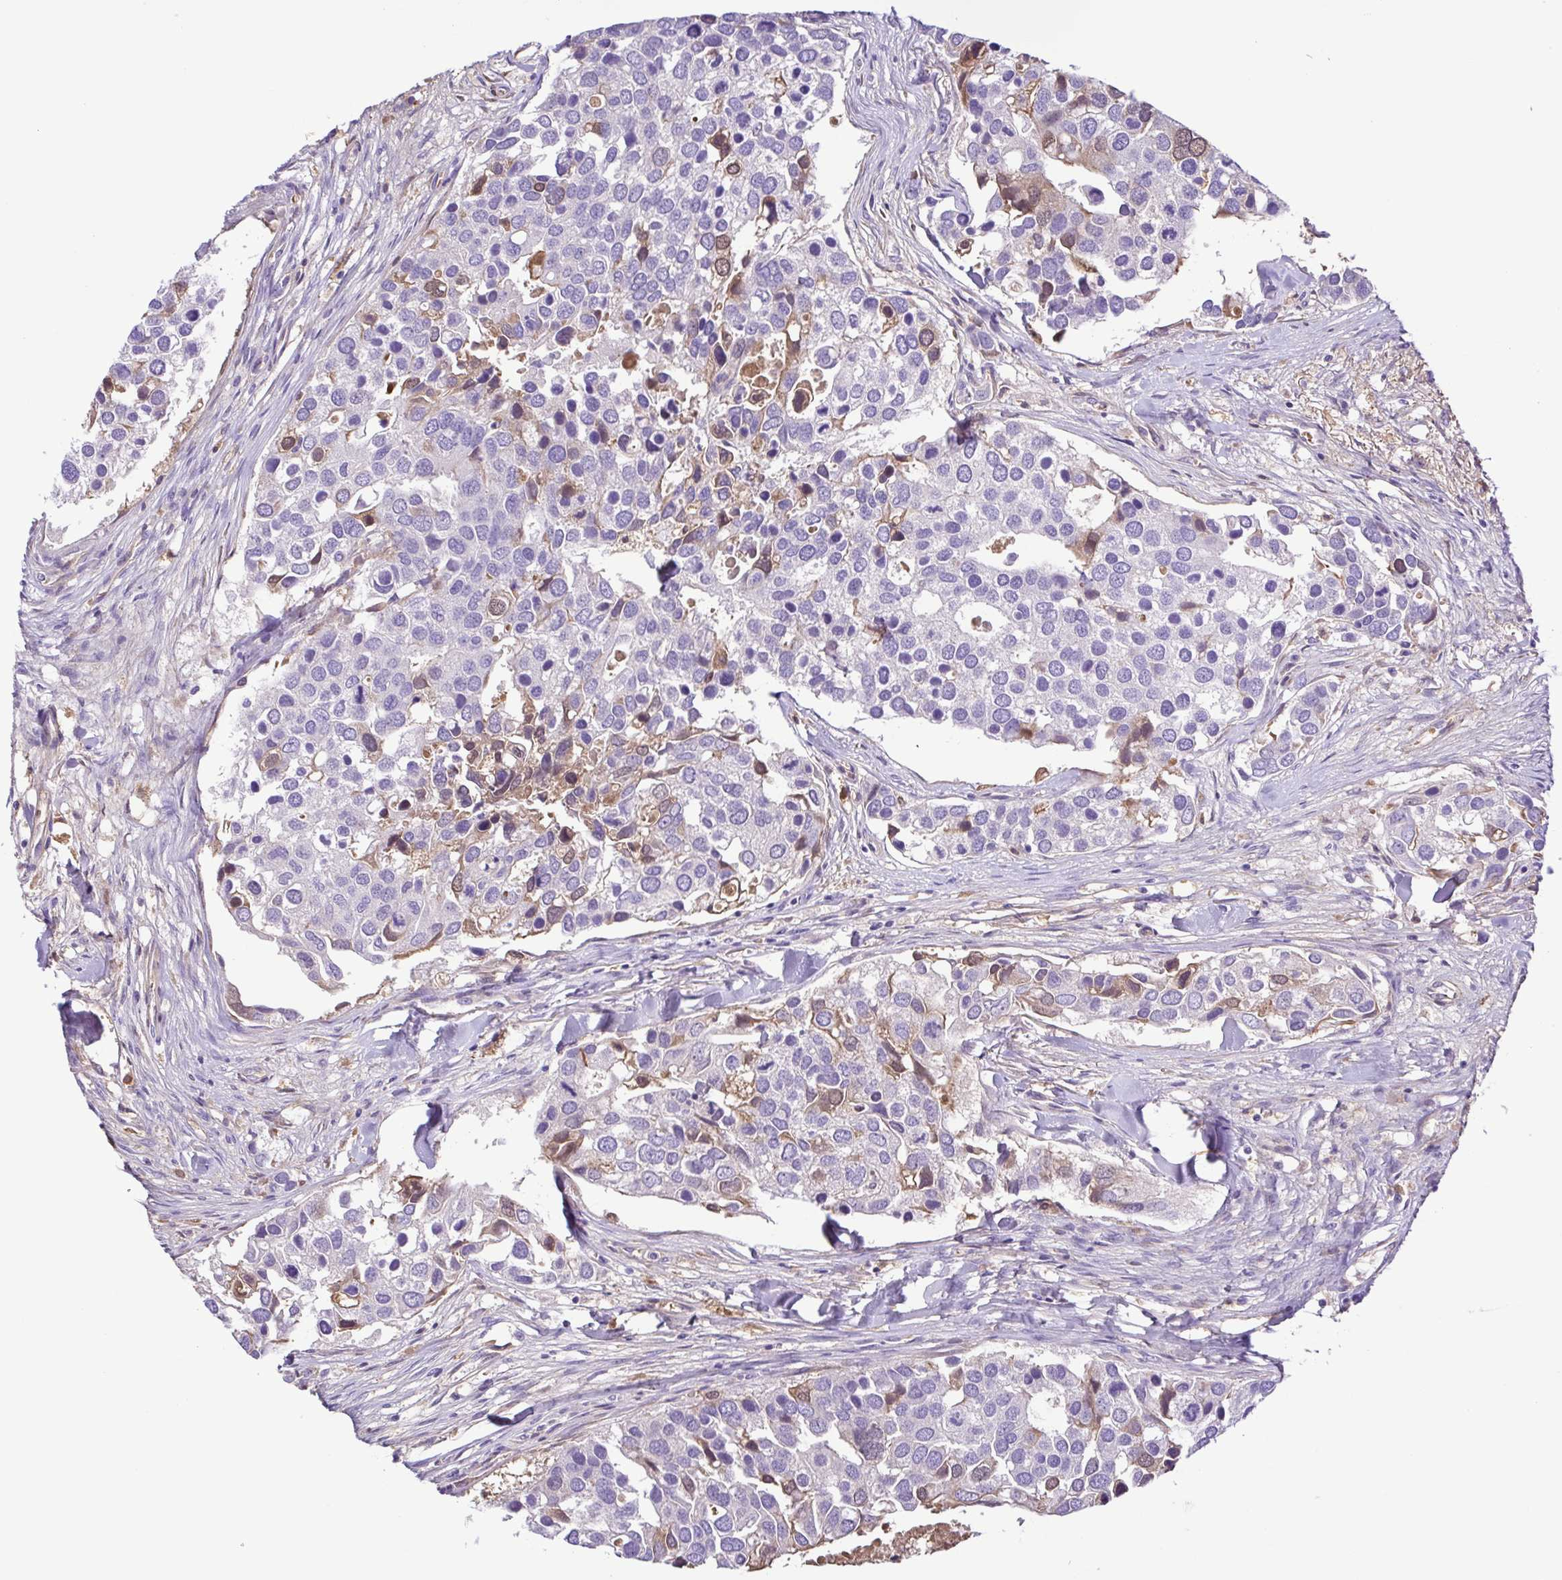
{"staining": {"intensity": "negative", "quantity": "none", "location": "none"}, "tissue": "breast cancer", "cell_type": "Tumor cells", "image_type": "cancer", "snomed": [{"axis": "morphology", "description": "Duct carcinoma"}, {"axis": "topography", "description": "Breast"}], "caption": "High power microscopy photomicrograph of an immunohistochemistry histopathology image of breast cancer, revealing no significant staining in tumor cells.", "gene": "IGFL1", "patient": {"sex": "female", "age": 83}}